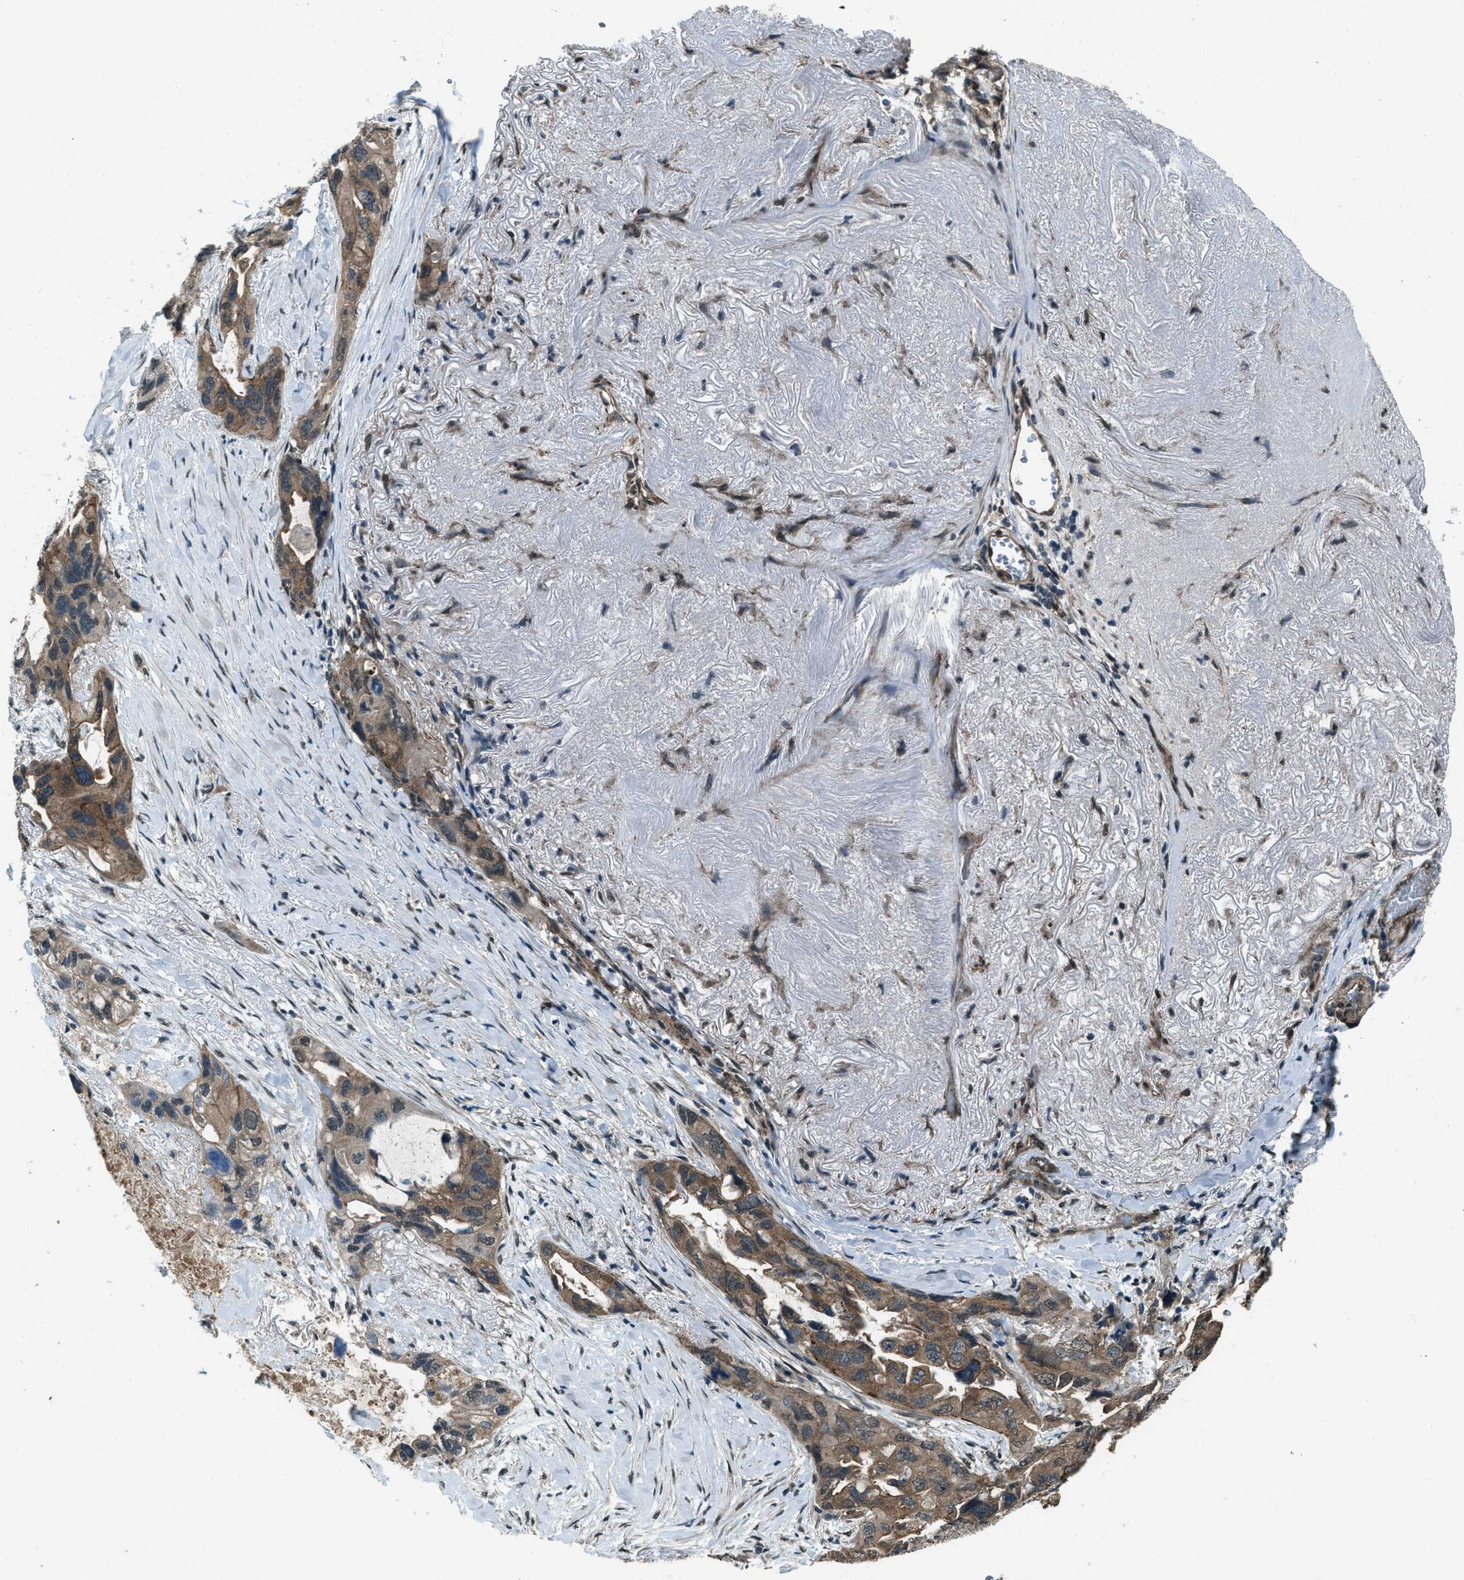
{"staining": {"intensity": "moderate", "quantity": ">75%", "location": "cytoplasmic/membranous"}, "tissue": "lung cancer", "cell_type": "Tumor cells", "image_type": "cancer", "snomed": [{"axis": "morphology", "description": "Squamous cell carcinoma, NOS"}, {"axis": "topography", "description": "Lung"}], "caption": "About >75% of tumor cells in human lung cancer exhibit moderate cytoplasmic/membranous protein staining as visualized by brown immunohistochemical staining.", "gene": "SVIL", "patient": {"sex": "female", "age": 73}}